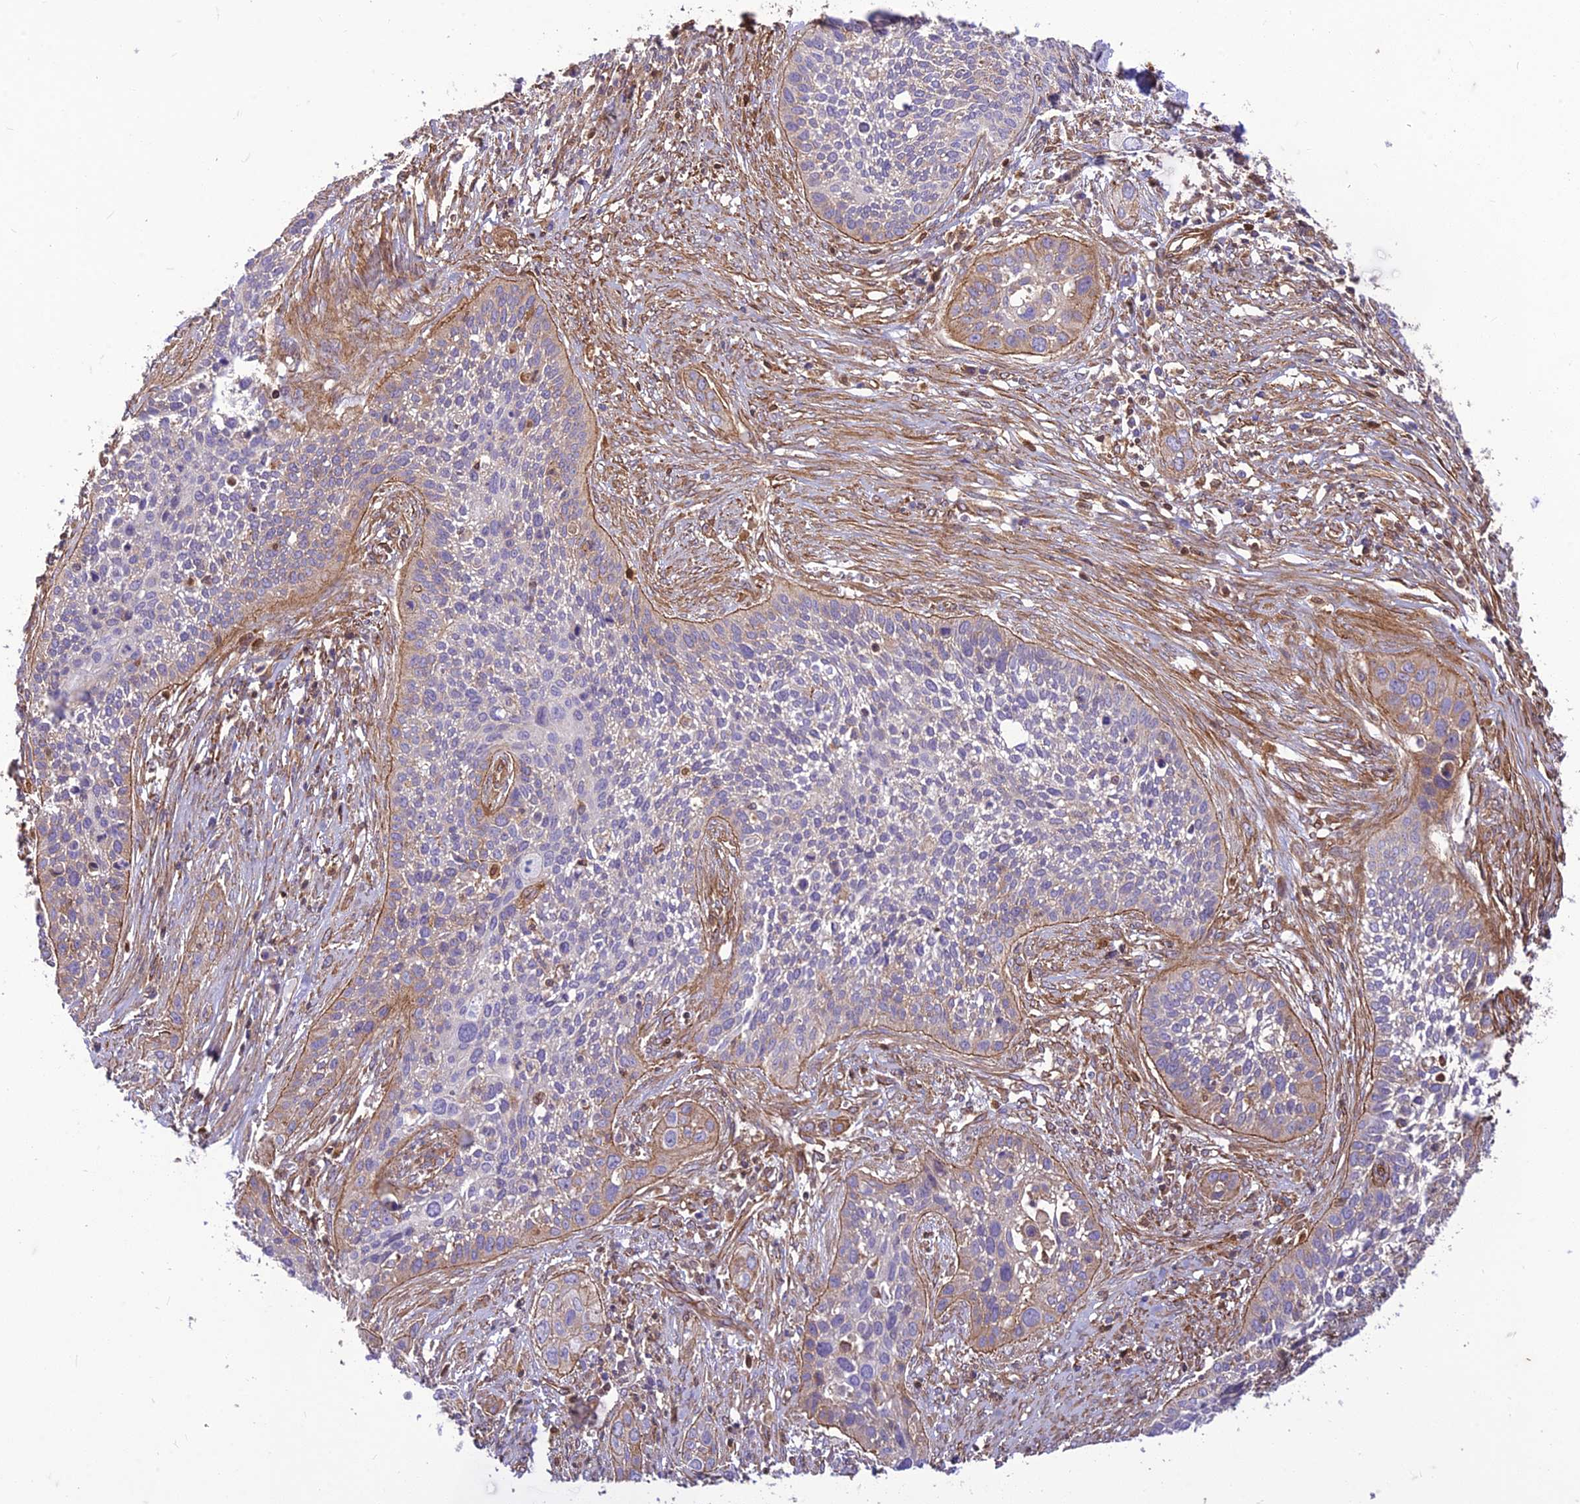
{"staining": {"intensity": "negative", "quantity": "none", "location": "none"}, "tissue": "cervical cancer", "cell_type": "Tumor cells", "image_type": "cancer", "snomed": [{"axis": "morphology", "description": "Squamous cell carcinoma, NOS"}, {"axis": "topography", "description": "Cervix"}], "caption": "Cervical cancer stained for a protein using IHC exhibits no expression tumor cells.", "gene": "HPSE2", "patient": {"sex": "female", "age": 34}}